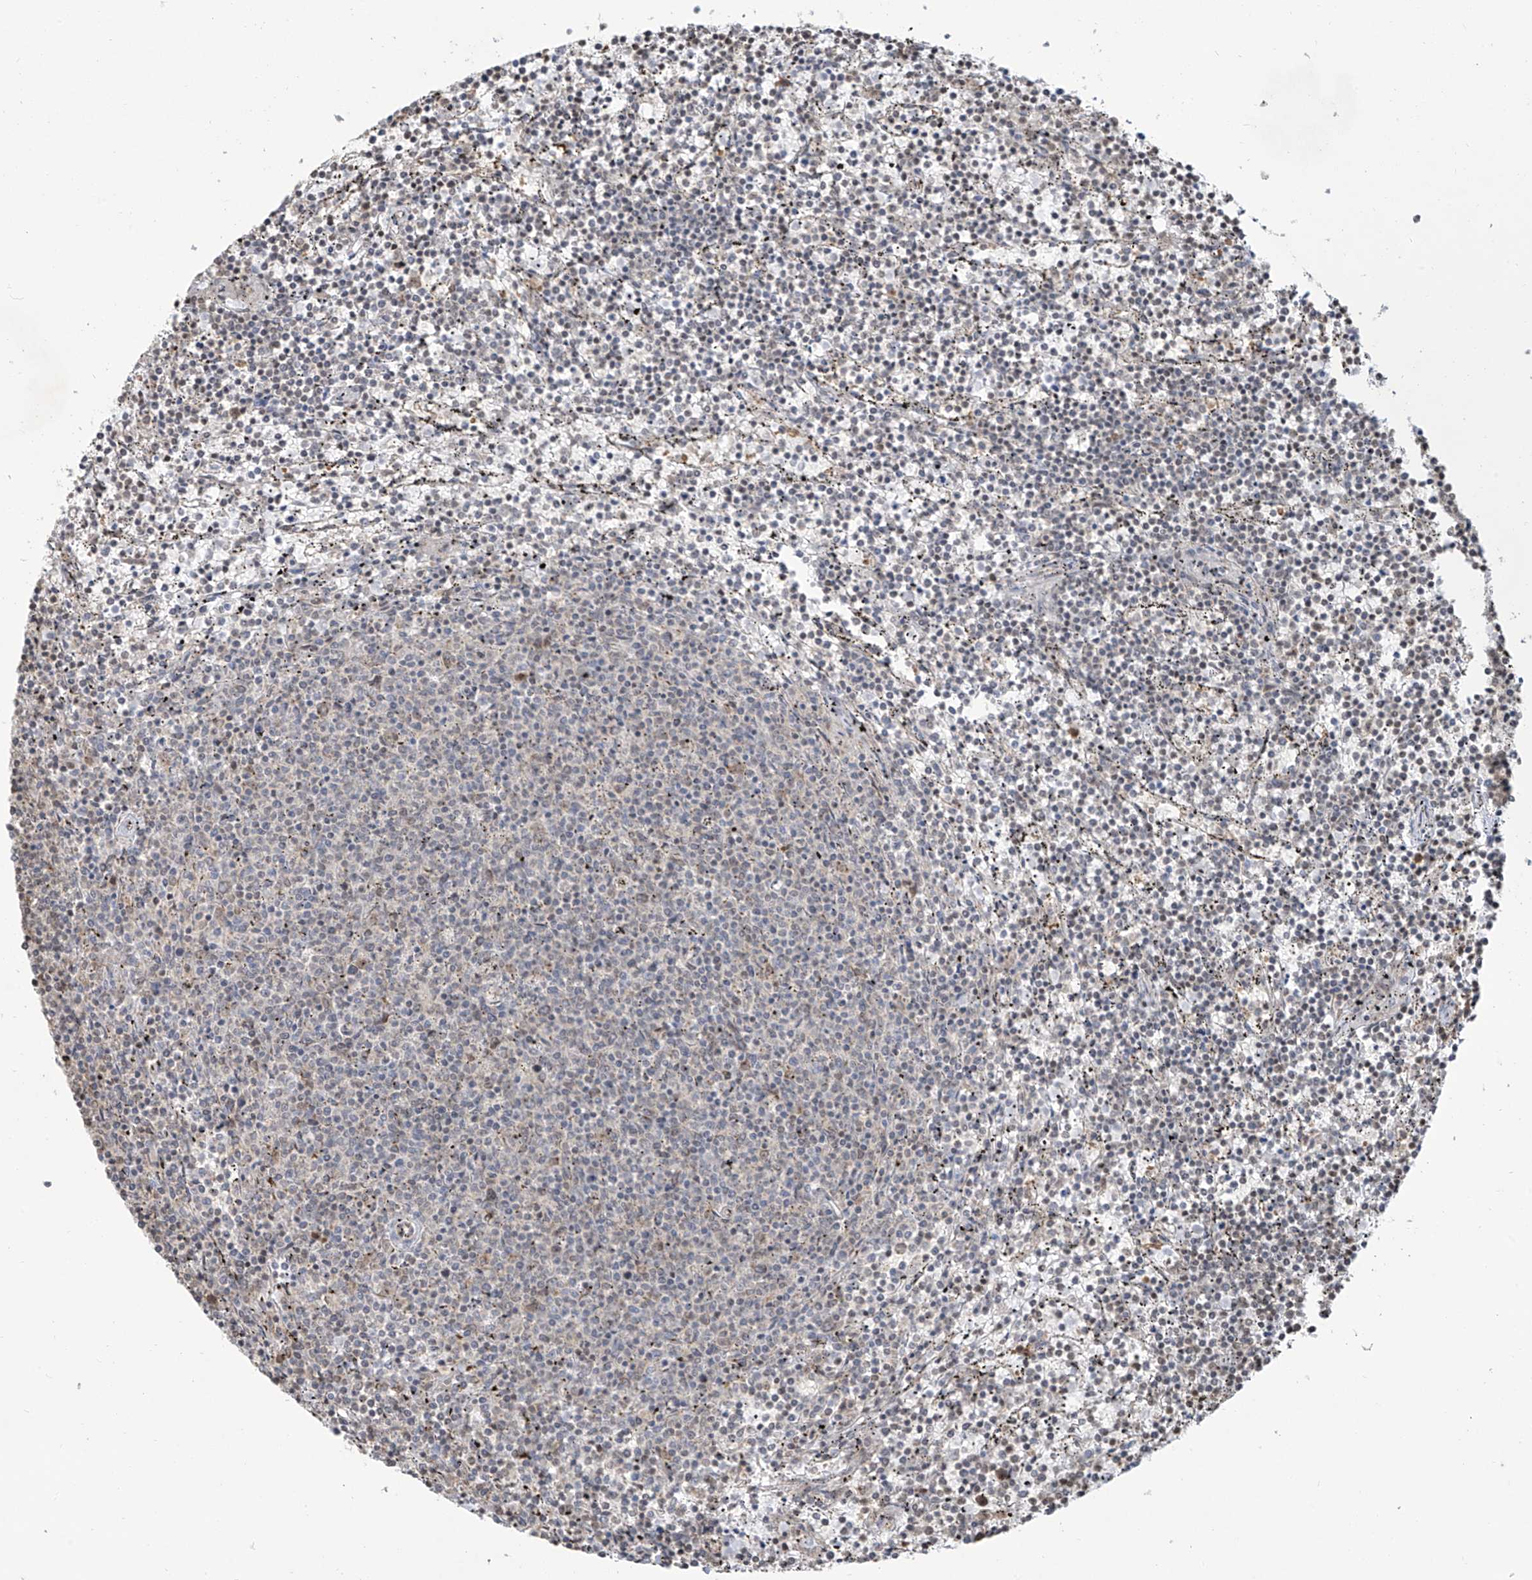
{"staining": {"intensity": "negative", "quantity": "none", "location": "none"}, "tissue": "lymphoma", "cell_type": "Tumor cells", "image_type": "cancer", "snomed": [{"axis": "morphology", "description": "Malignant lymphoma, non-Hodgkin's type, Low grade"}, {"axis": "topography", "description": "Spleen"}], "caption": "This photomicrograph is of lymphoma stained with IHC to label a protein in brown with the nuclei are counter-stained blue. There is no expression in tumor cells.", "gene": "VMP1", "patient": {"sex": "female", "age": 50}}